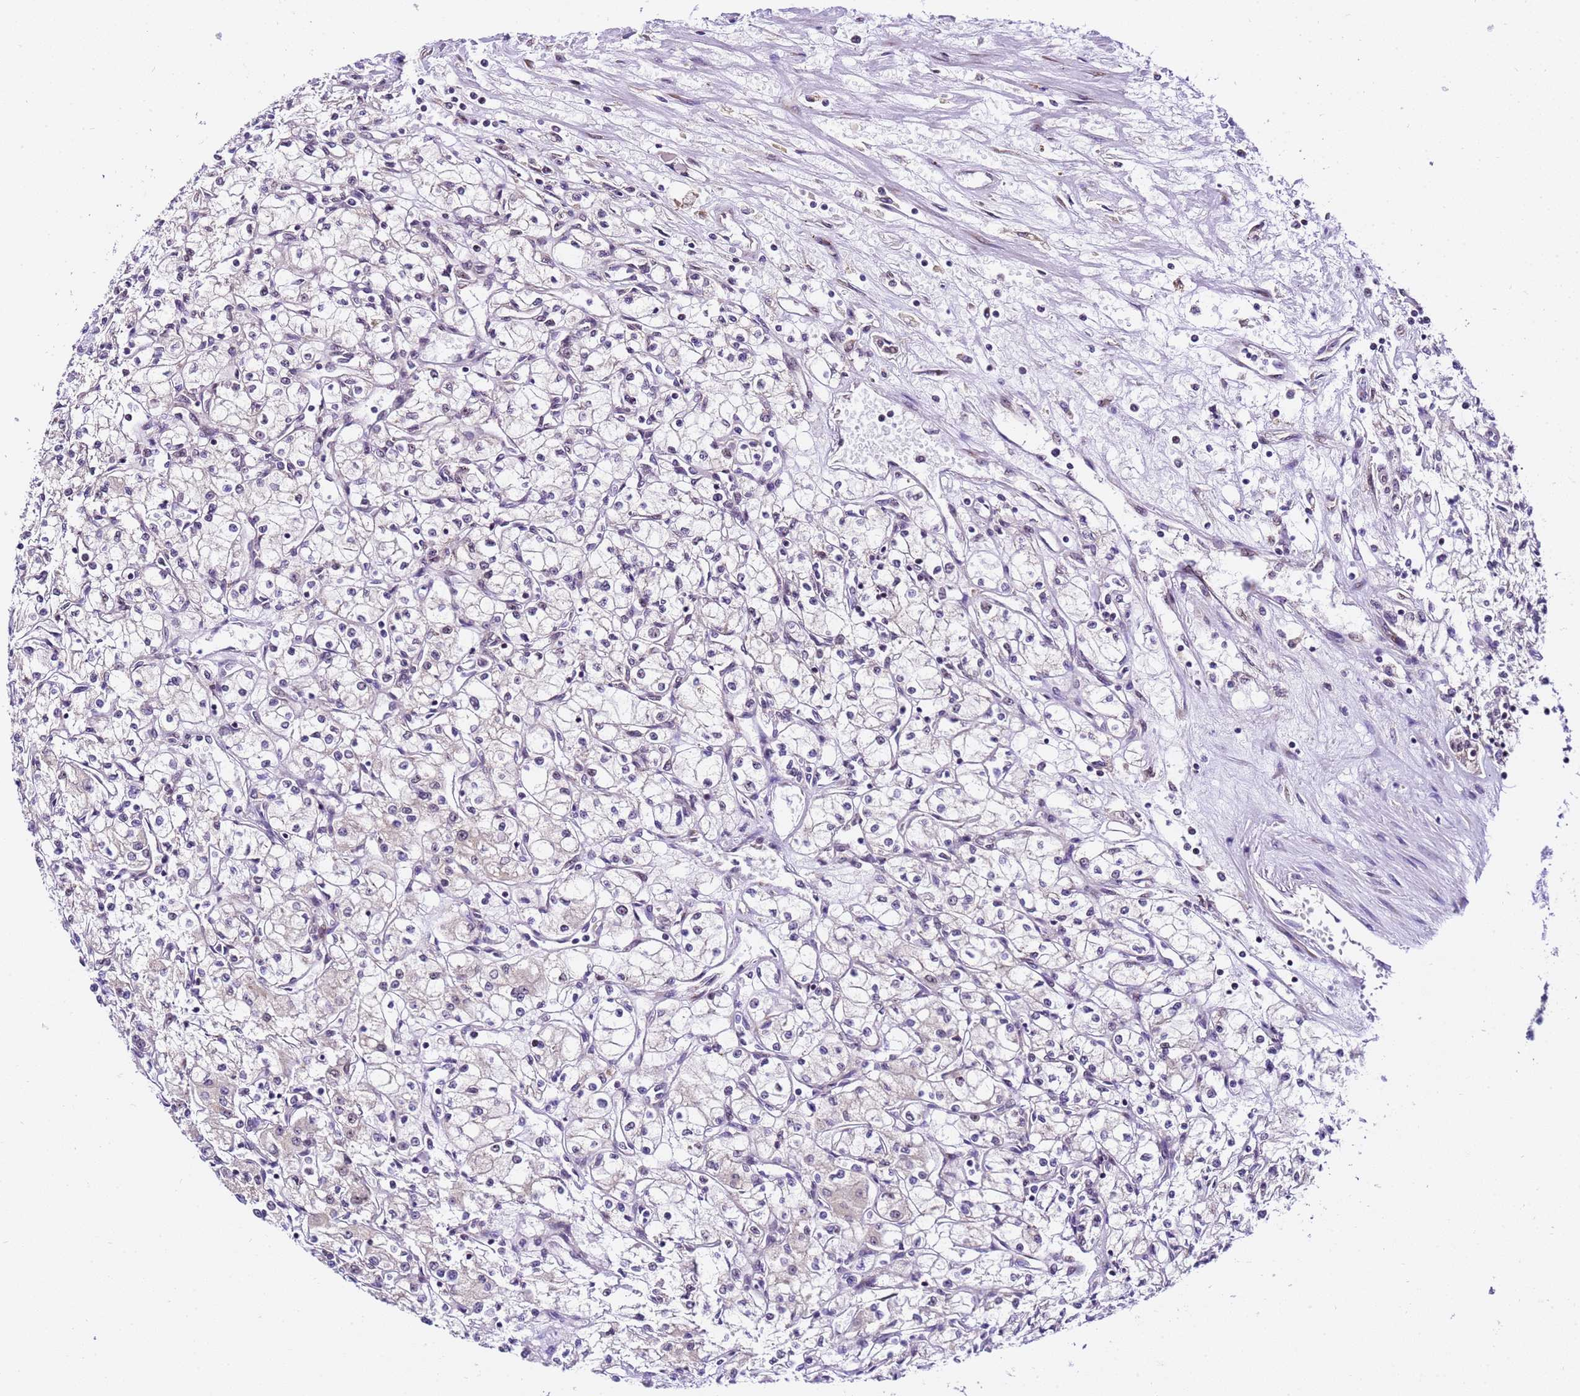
{"staining": {"intensity": "negative", "quantity": "none", "location": "none"}, "tissue": "renal cancer", "cell_type": "Tumor cells", "image_type": "cancer", "snomed": [{"axis": "morphology", "description": "Adenocarcinoma, NOS"}, {"axis": "topography", "description": "Kidney"}], "caption": "Tumor cells are negative for protein expression in human renal cancer (adenocarcinoma).", "gene": "SLX4IP", "patient": {"sex": "male", "age": 59}}